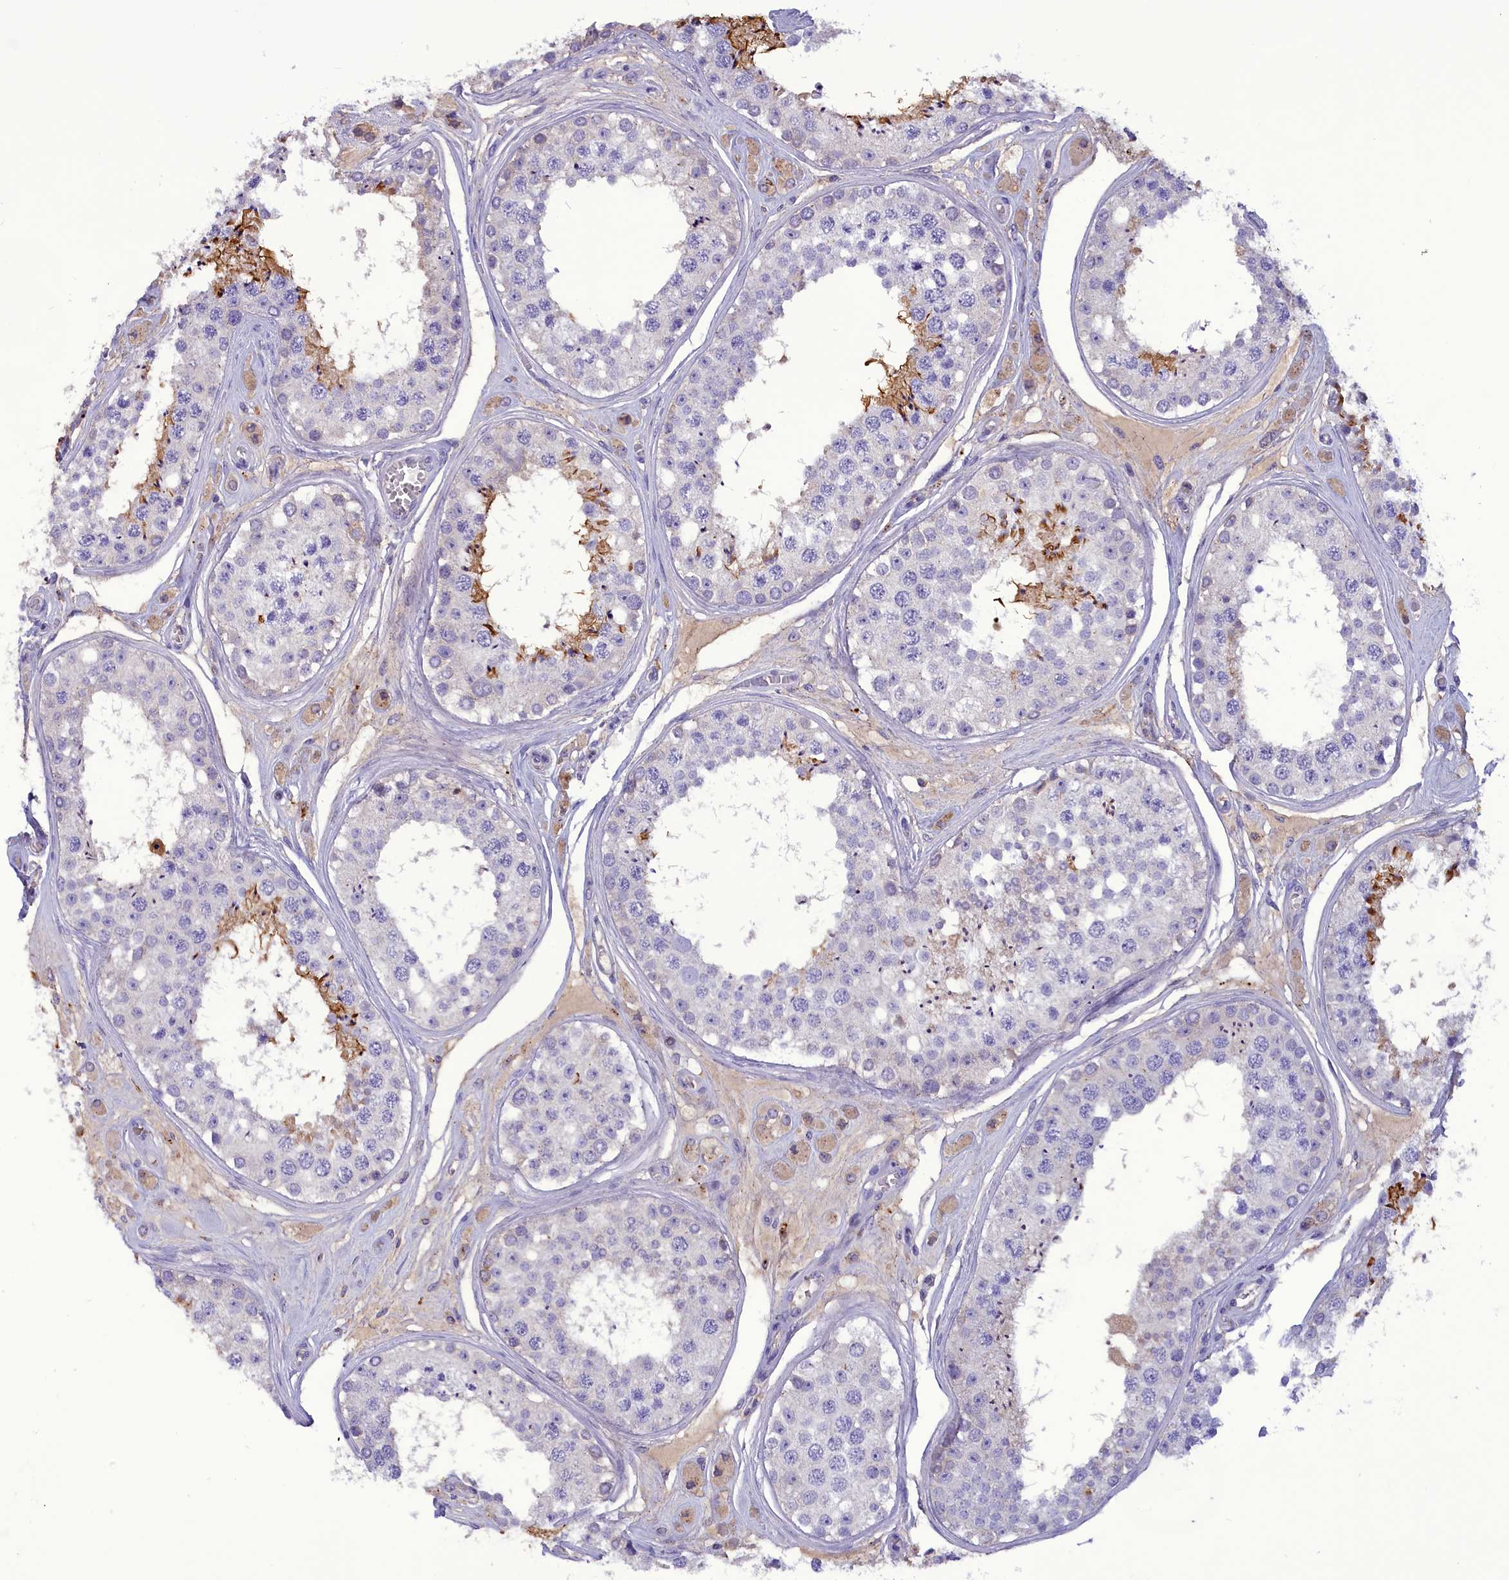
{"staining": {"intensity": "strong", "quantity": "<25%", "location": "cytoplasmic/membranous"}, "tissue": "testis", "cell_type": "Cells in seminiferous ducts", "image_type": "normal", "snomed": [{"axis": "morphology", "description": "Normal tissue, NOS"}, {"axis": "topography", "description": "Testis"}], "caption": "Cells in seminiferous ducts demonstrate medium levels of strong cytoplasmic/membranous expression in about <25% of cells in unremarkable human testis. (DAB (3,3'-diaminobenzidine) = brown stain, brightfield microscopy at high magnification).", "gene": "FAM149B1", "patient": {"sex": "male", "age": 25}}